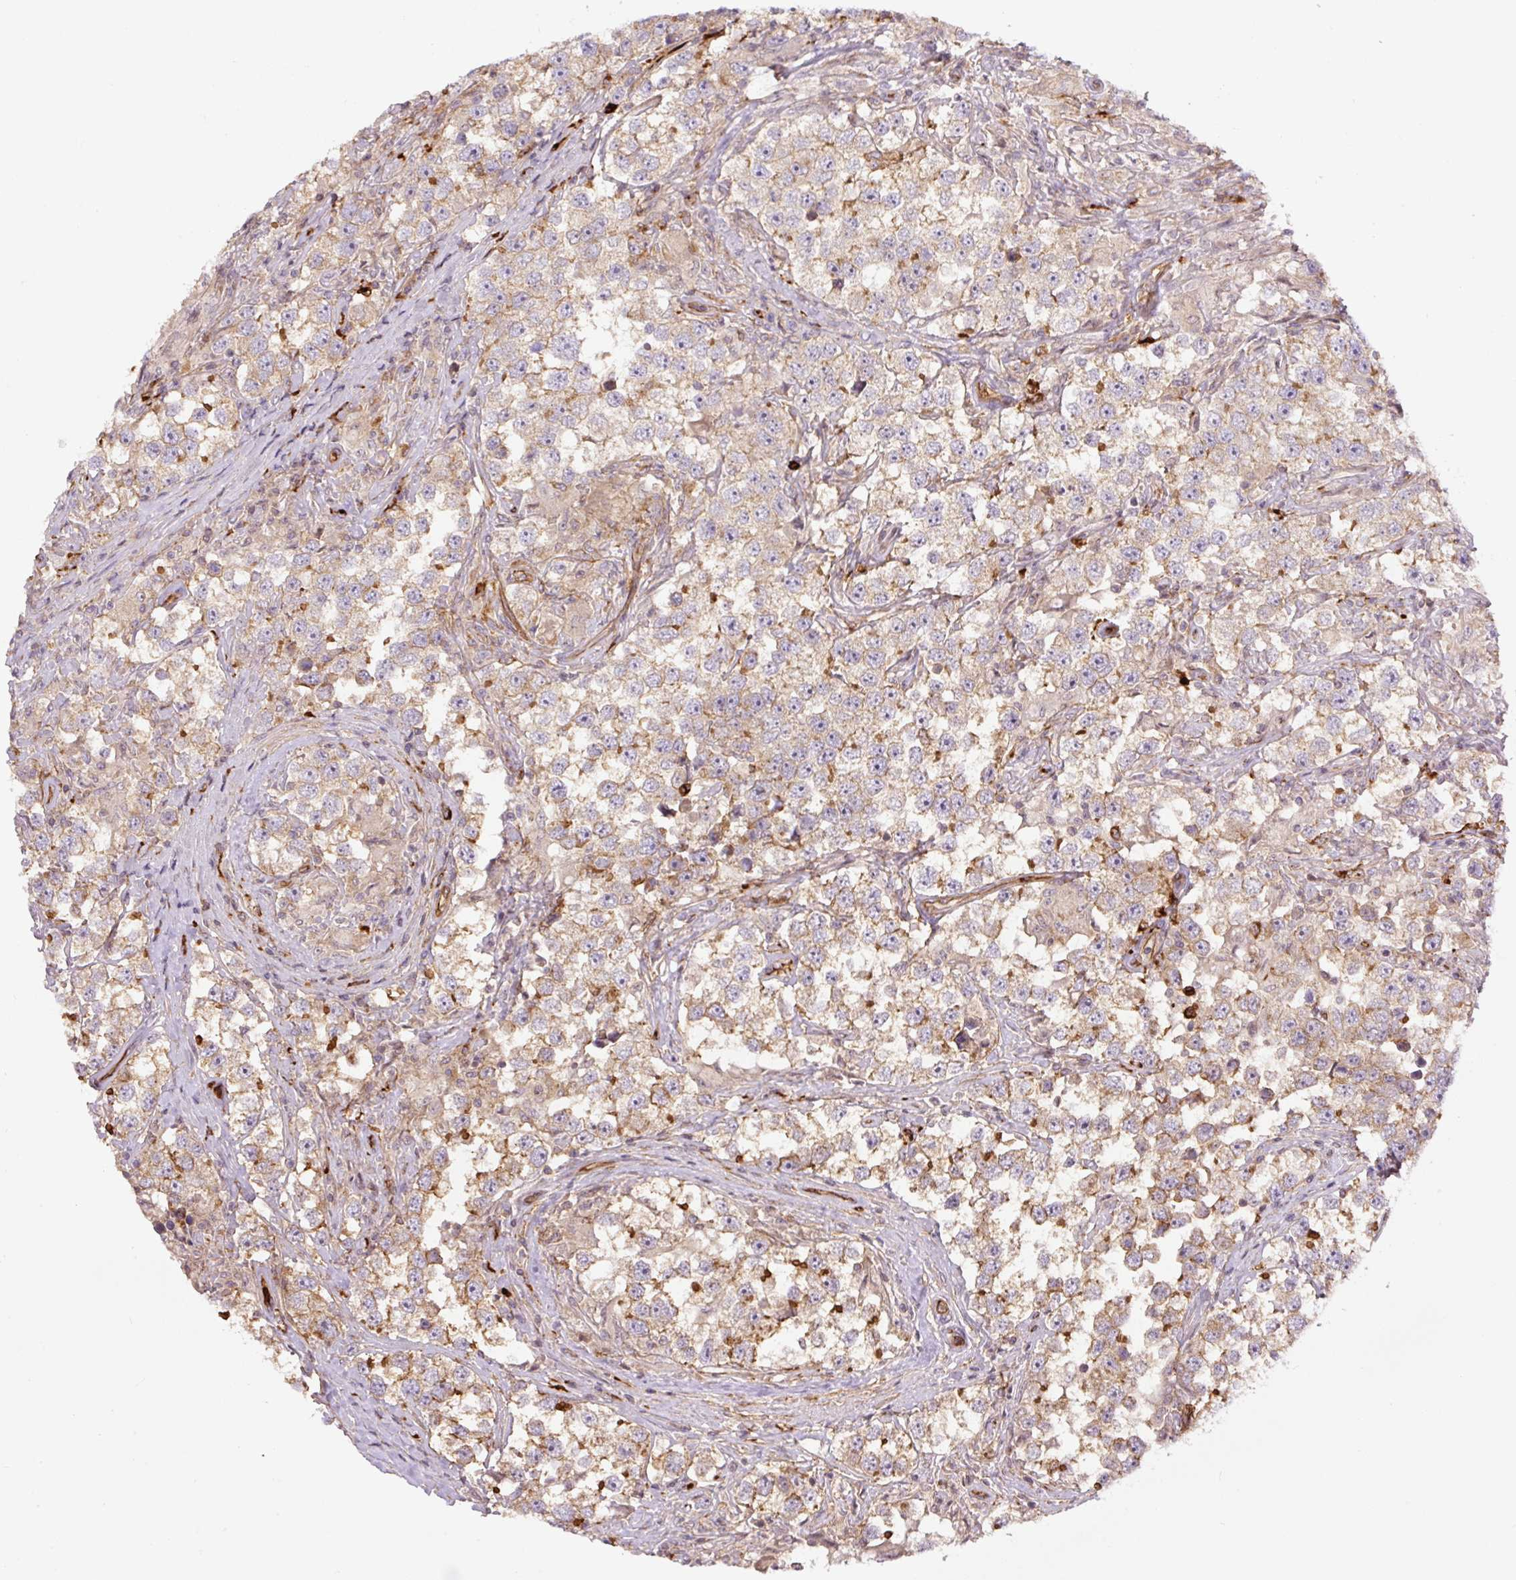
{"staining": {"intensity": "weak", "quantity": "25%-75%", "location": "cytoplasmic/membranous"}, "tissue": "testis cancer", "cell_type": "Tumor cells", "image_type": "cancer", "snomed": [{"axis": "morphology", "description": "Seminoma, NOS"}, {"axis": "topography", "description": "Testis"}], "caption": "Protein expression by immunohistochemistry (IHC) reveals weak cytoplasmic/membranous staining in approximately 25%-75% of tumor cells in seminoma (testis).", "gene": "B3GALT5", "patient": {"sex": "male", "age": 46}}